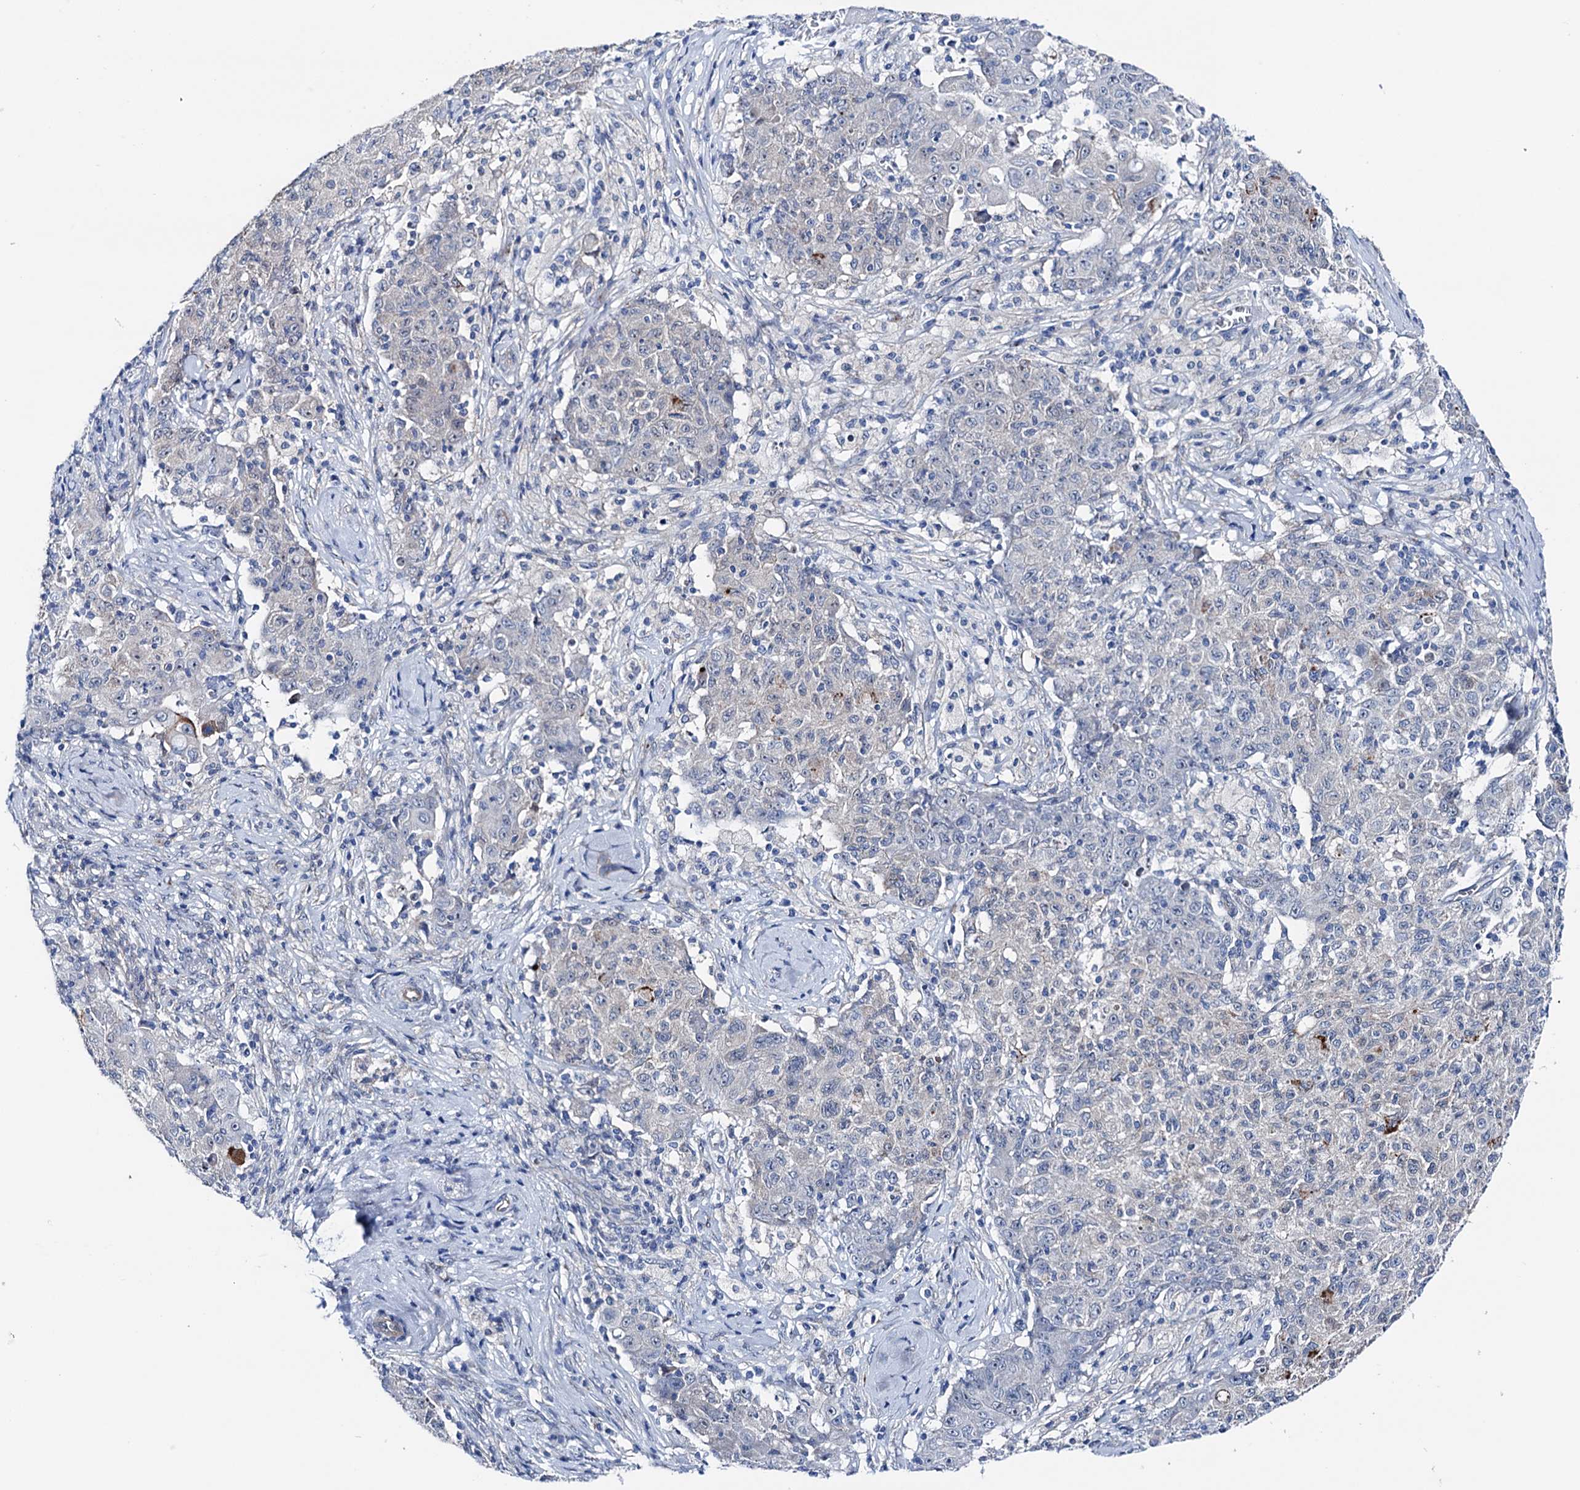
{"staining": {"intensity": "negative", "quantity": "none", "location": "none"}, "tissue": "ovarian cancer", "cell_type": "Tumor cells", "image_type": "cancer", "snomed": [{"axis": "morphology", "description": "Carcinoma, endometroid"}, {"axis": "topography", "description": "Ovary"}], "caption": "Histopathology image shows no protein expression in tumor cells of ovarian cancer (endometroid carcinoma) tissue.", "gene": "SHROOM1", "patient": {"sex": "female", "age": 42}}